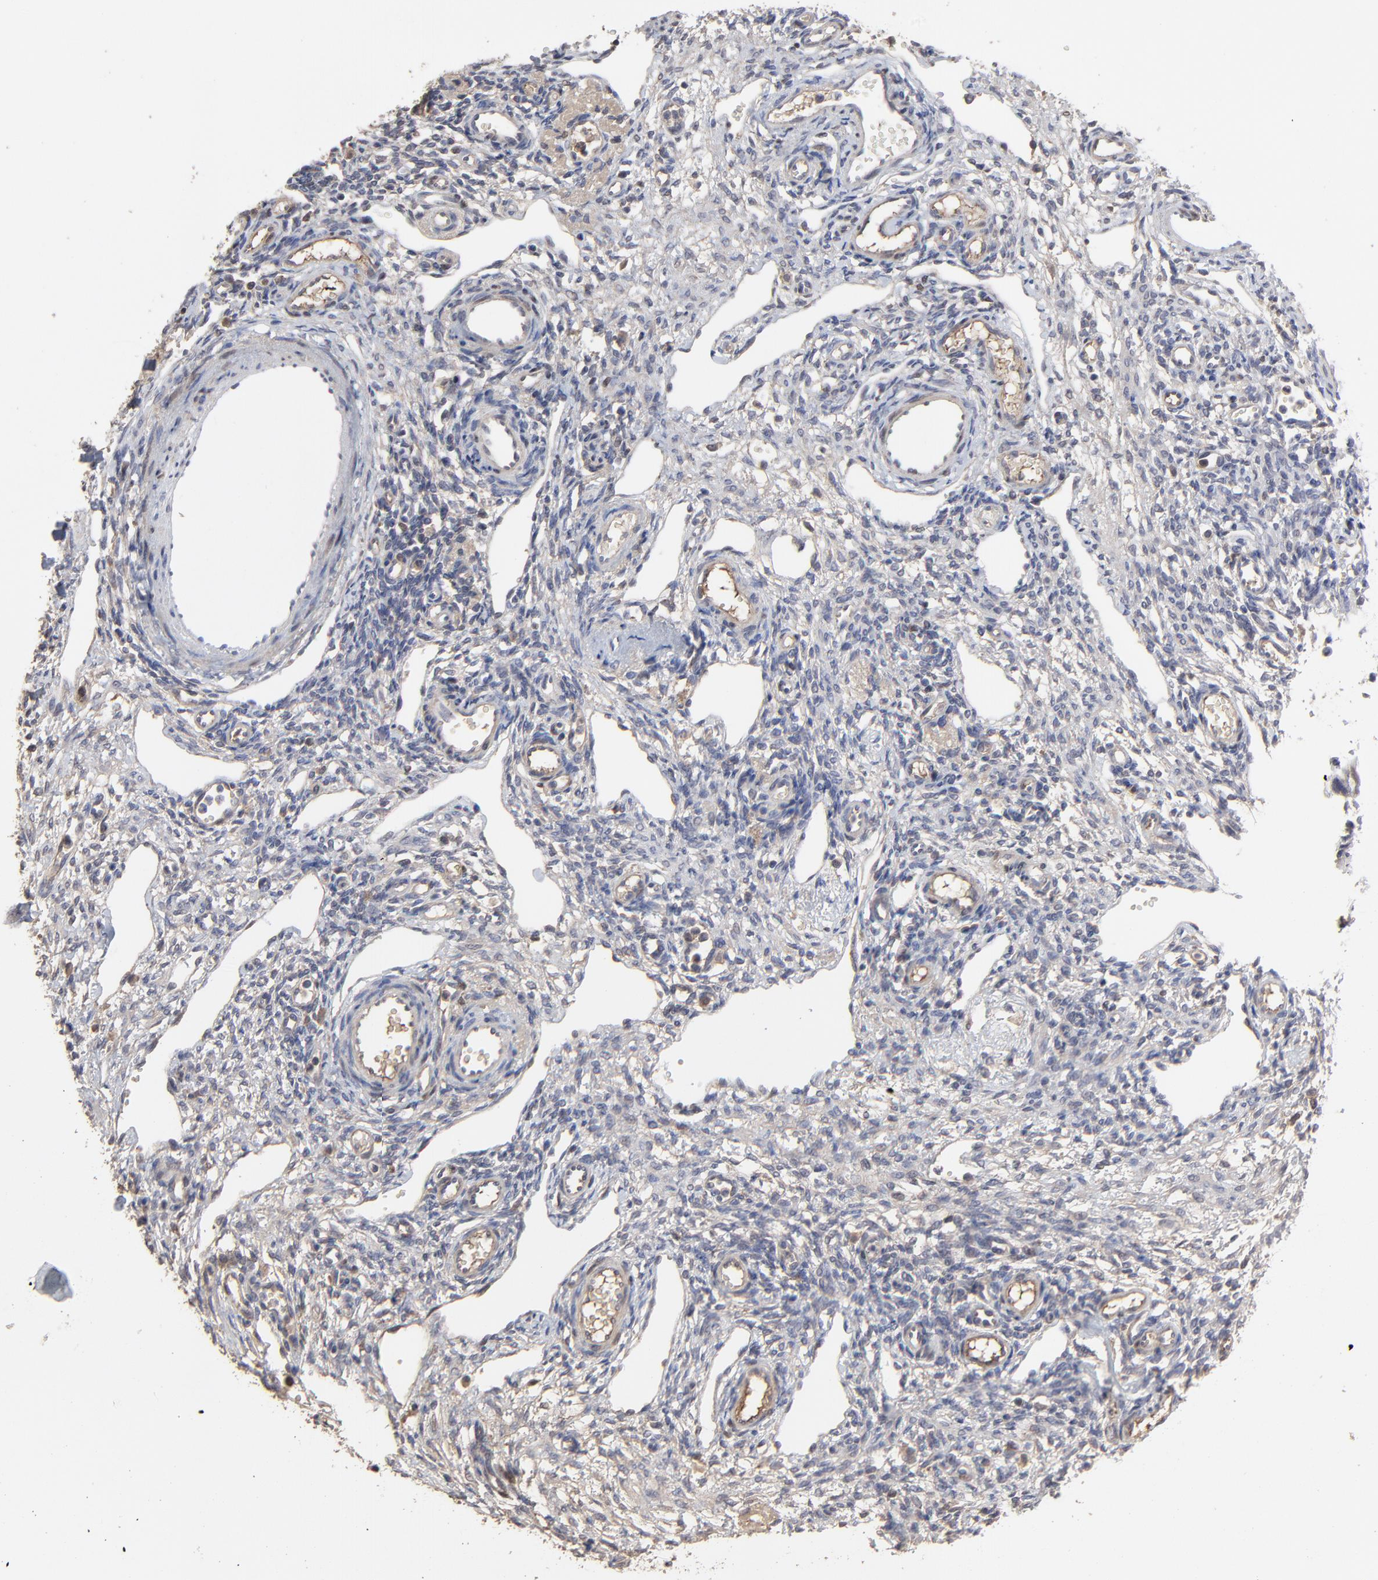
{"staining": {"intensity": "negative", "quantity": "none", "location": "none"}, "tissue": "ovary", "cell_type": "Follicle cells", "image_type": "normal", "snomed": [{"axis": "morphology", "description": "Normal tissue, NOS"}, {"axis": "topography", "description": "Ovary"}], "caption": "Histopathology image shows no significant protein expression in follicle cells of normal ovary.", "gene": "VPREB3", "patient": {"sex": "female", "age": 33}}